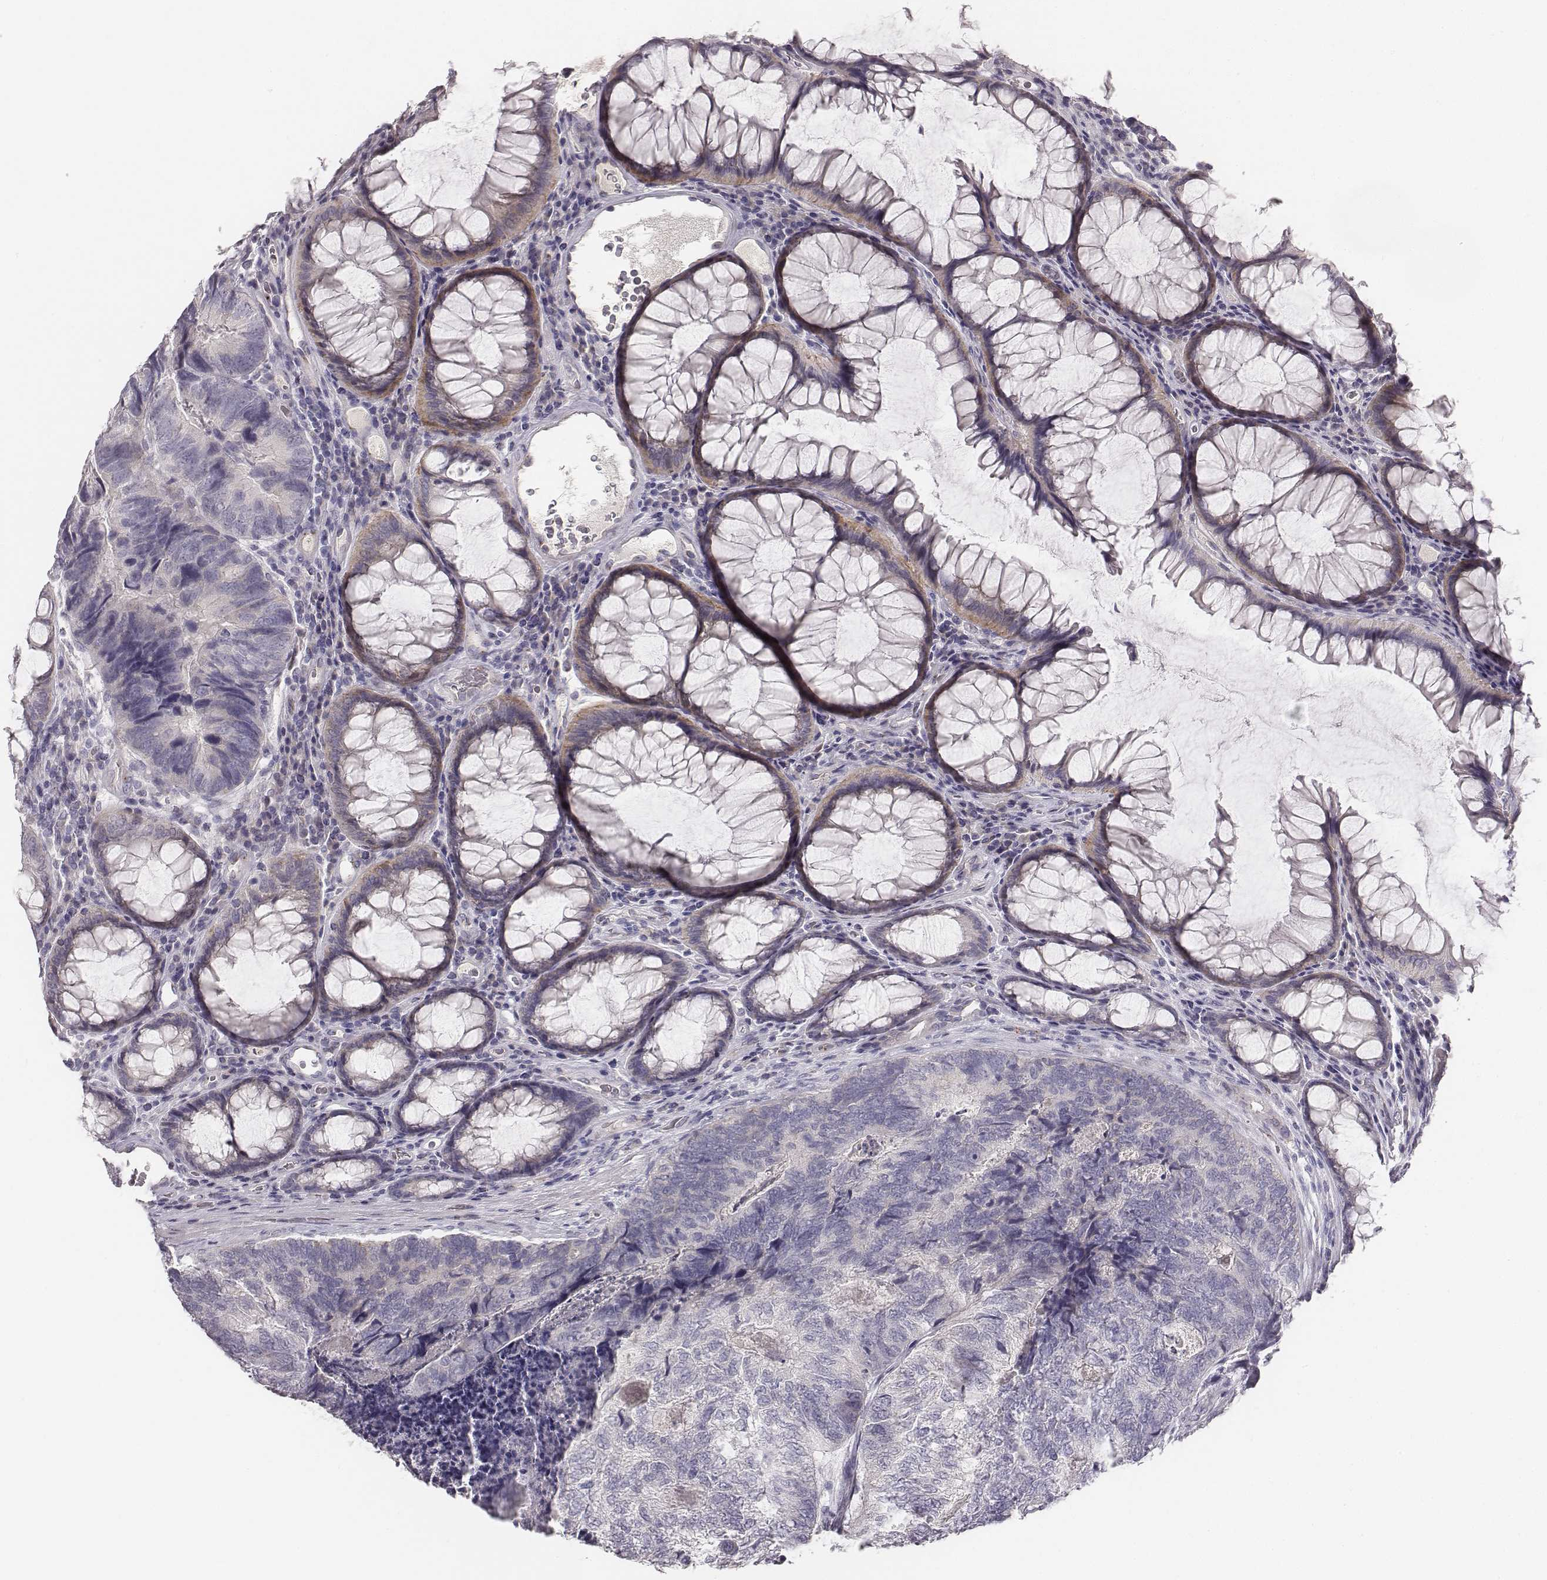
{"staining": {"intensity": "negative", "quantity": "none", "location": "none"}, "tissue": "colorectal cancer", "cell_type": "Tumor cells", "image_type": "cancer", "snomed": [{"axis": "morphology", "description": "Adenocarcinoma, NOS"}, {"axis": "topography", "description": "Colon"}], "caption": "The IHC histopathology image has no significant staining in tumor cells of adenocarcinoma (colorectal) tissue.", "gene": "MYH6", "patient": {"sex": "female", "age": 67}}